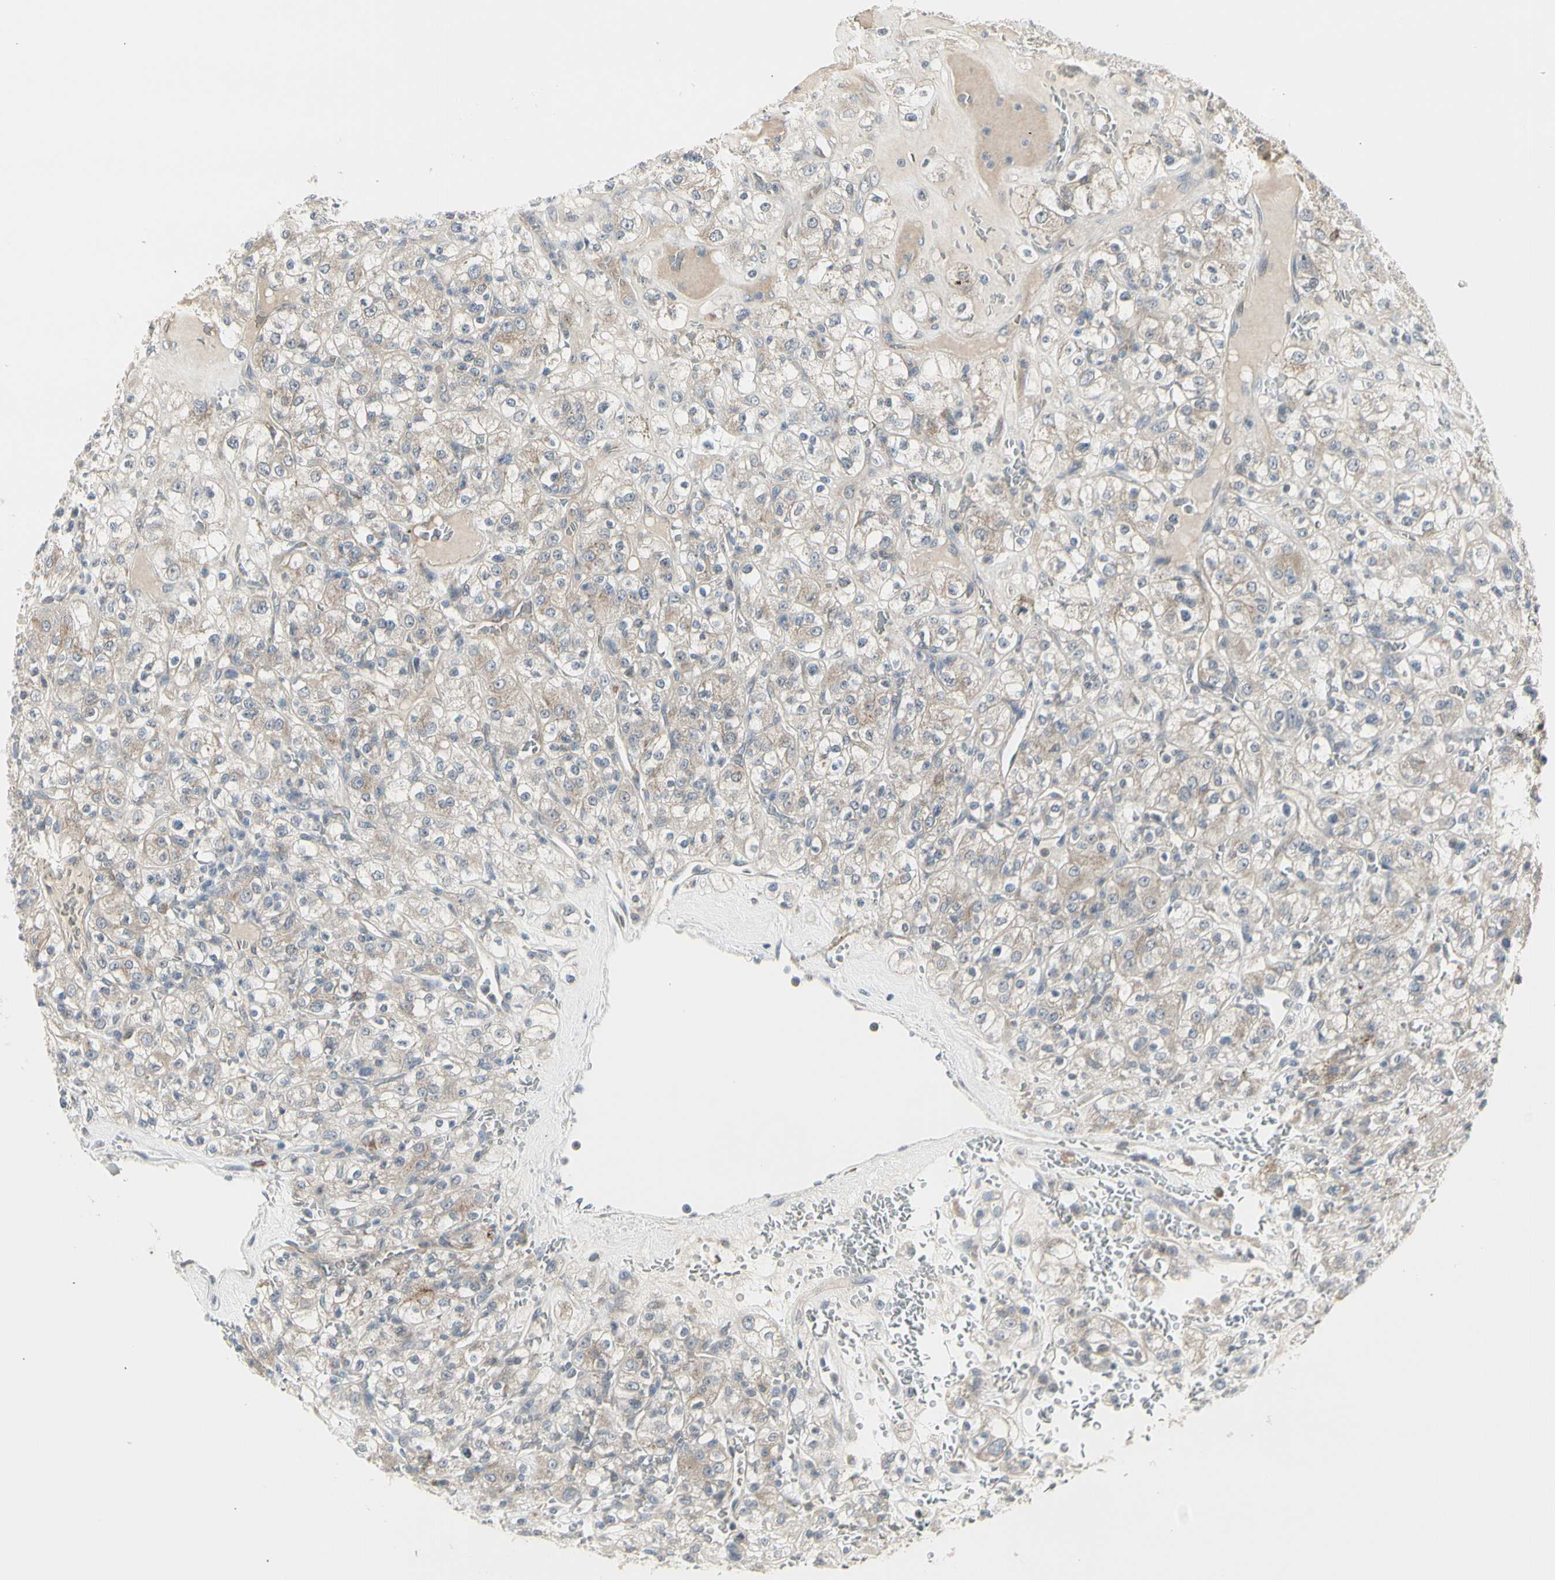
{"staining": {"intensity": "weak", "quantity": "25%-75%", "location": "cytoplasmic/membranous"}, "tissue": "renal cancer", "cell_type": "Tumor cells", "image_type": "cancer", "snomed": [{"axis": "morphology", "description": "Normal tissue, NOS"}, {"axis": "morphology", "description": "Adenocarcinoma, NOS"}, {"axis": "topography", "description": "Kidney"}], "caption": "Renal cancer tissue exhibits weak cytoplasmic/membranous expression in approximately 25%-75% of tumor cells, visualized by immunohistochemistry.", "gene": "GRN", "patient": {"sex": "female", "age": 72}}